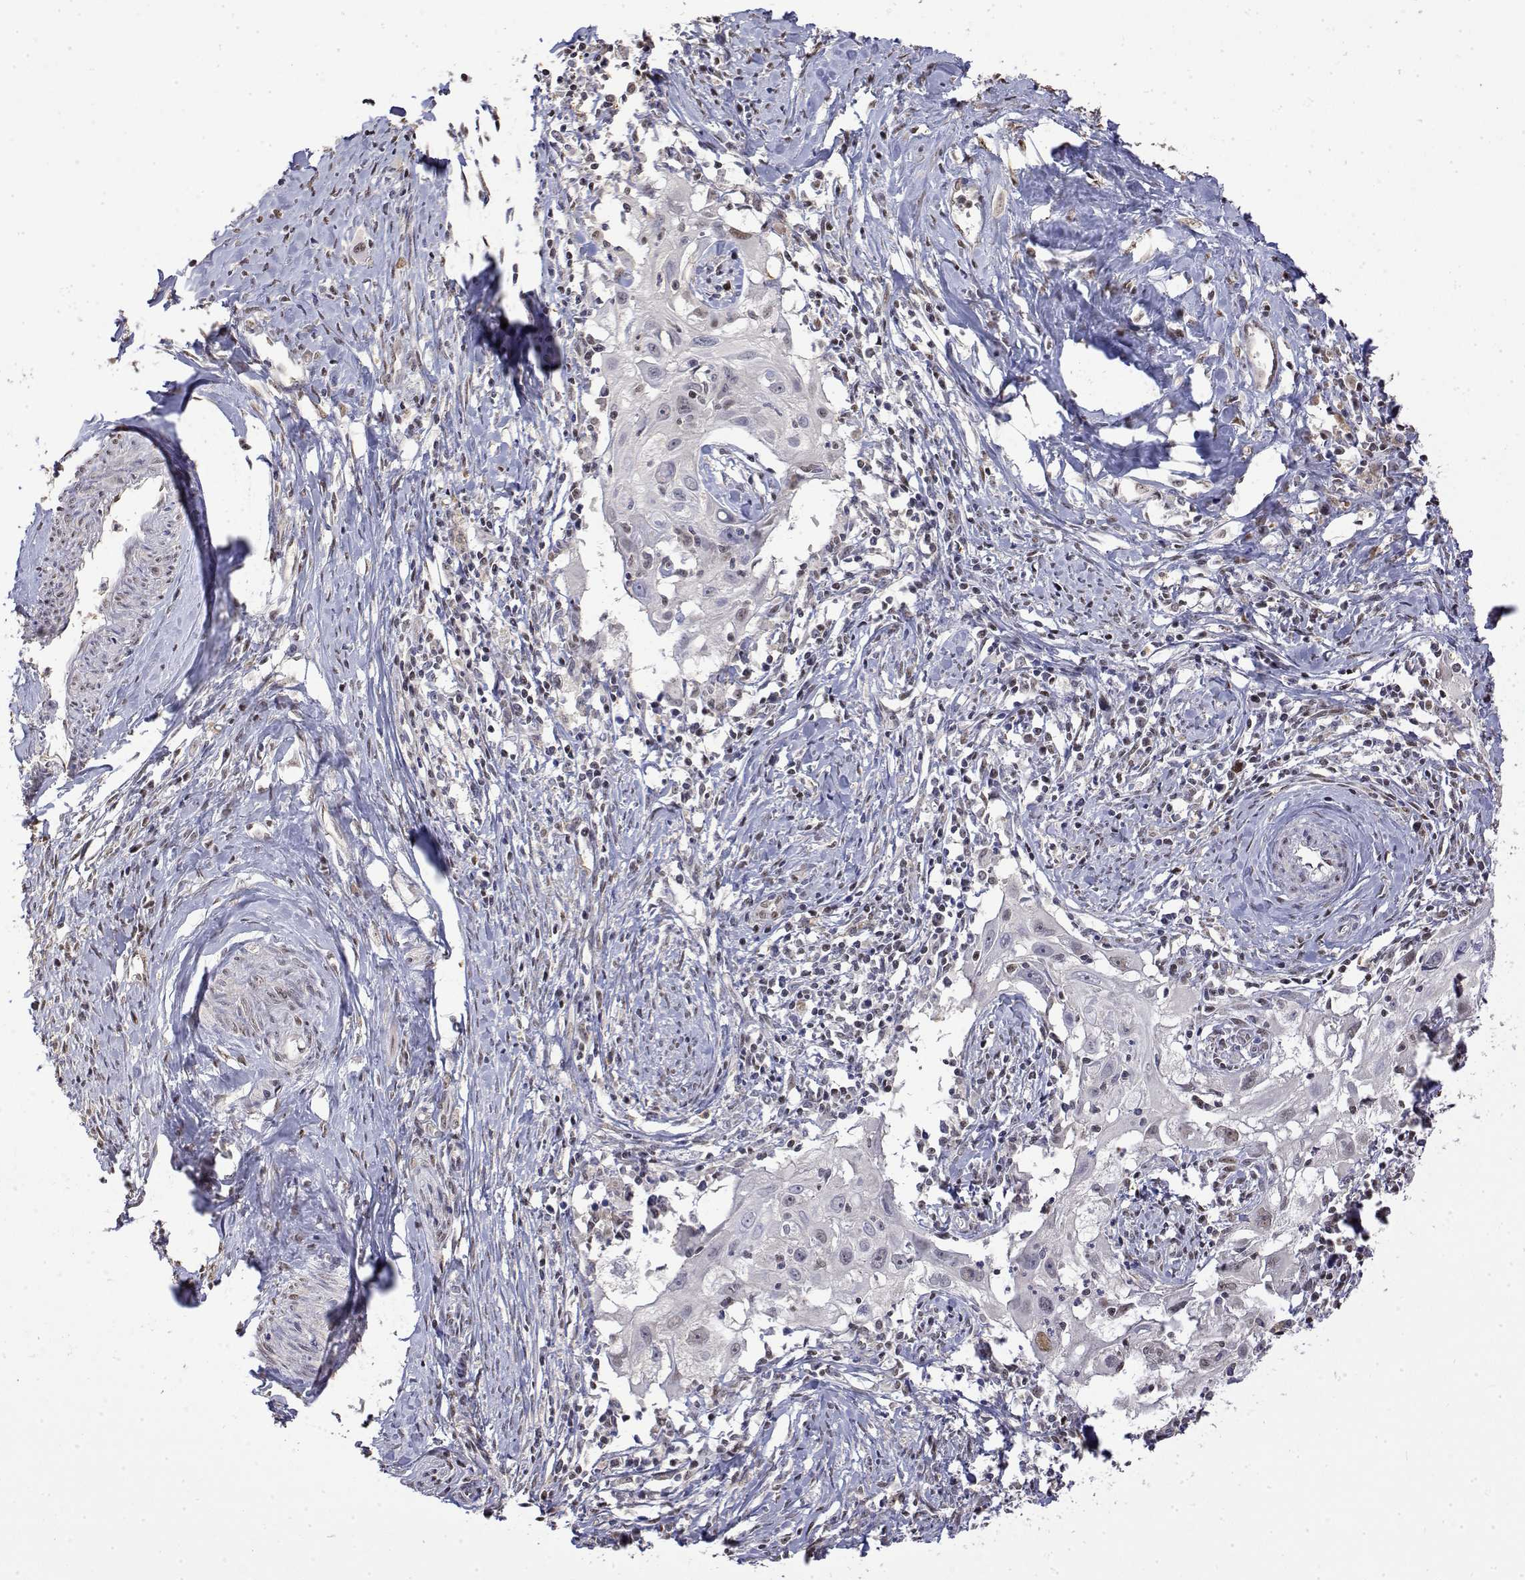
{"staining": {"intensity": "negative", "quantity": "none", "location": "none"}, "tissue": "cervical cancer", "cell_type": "Tumor cells", "image_type": "cancer", "snomed": [{"axis": "morphology", "description": "Squamous cell carcinoma, NOS"}, {"axis": "topography", "description": "Cervix"}], "caption": "Immunohistochemical staining of human cervical cancer shows no significant positivity in tumor cells.", "gene": "TPI1", "patient": {"sex": "female", "age": 30}}